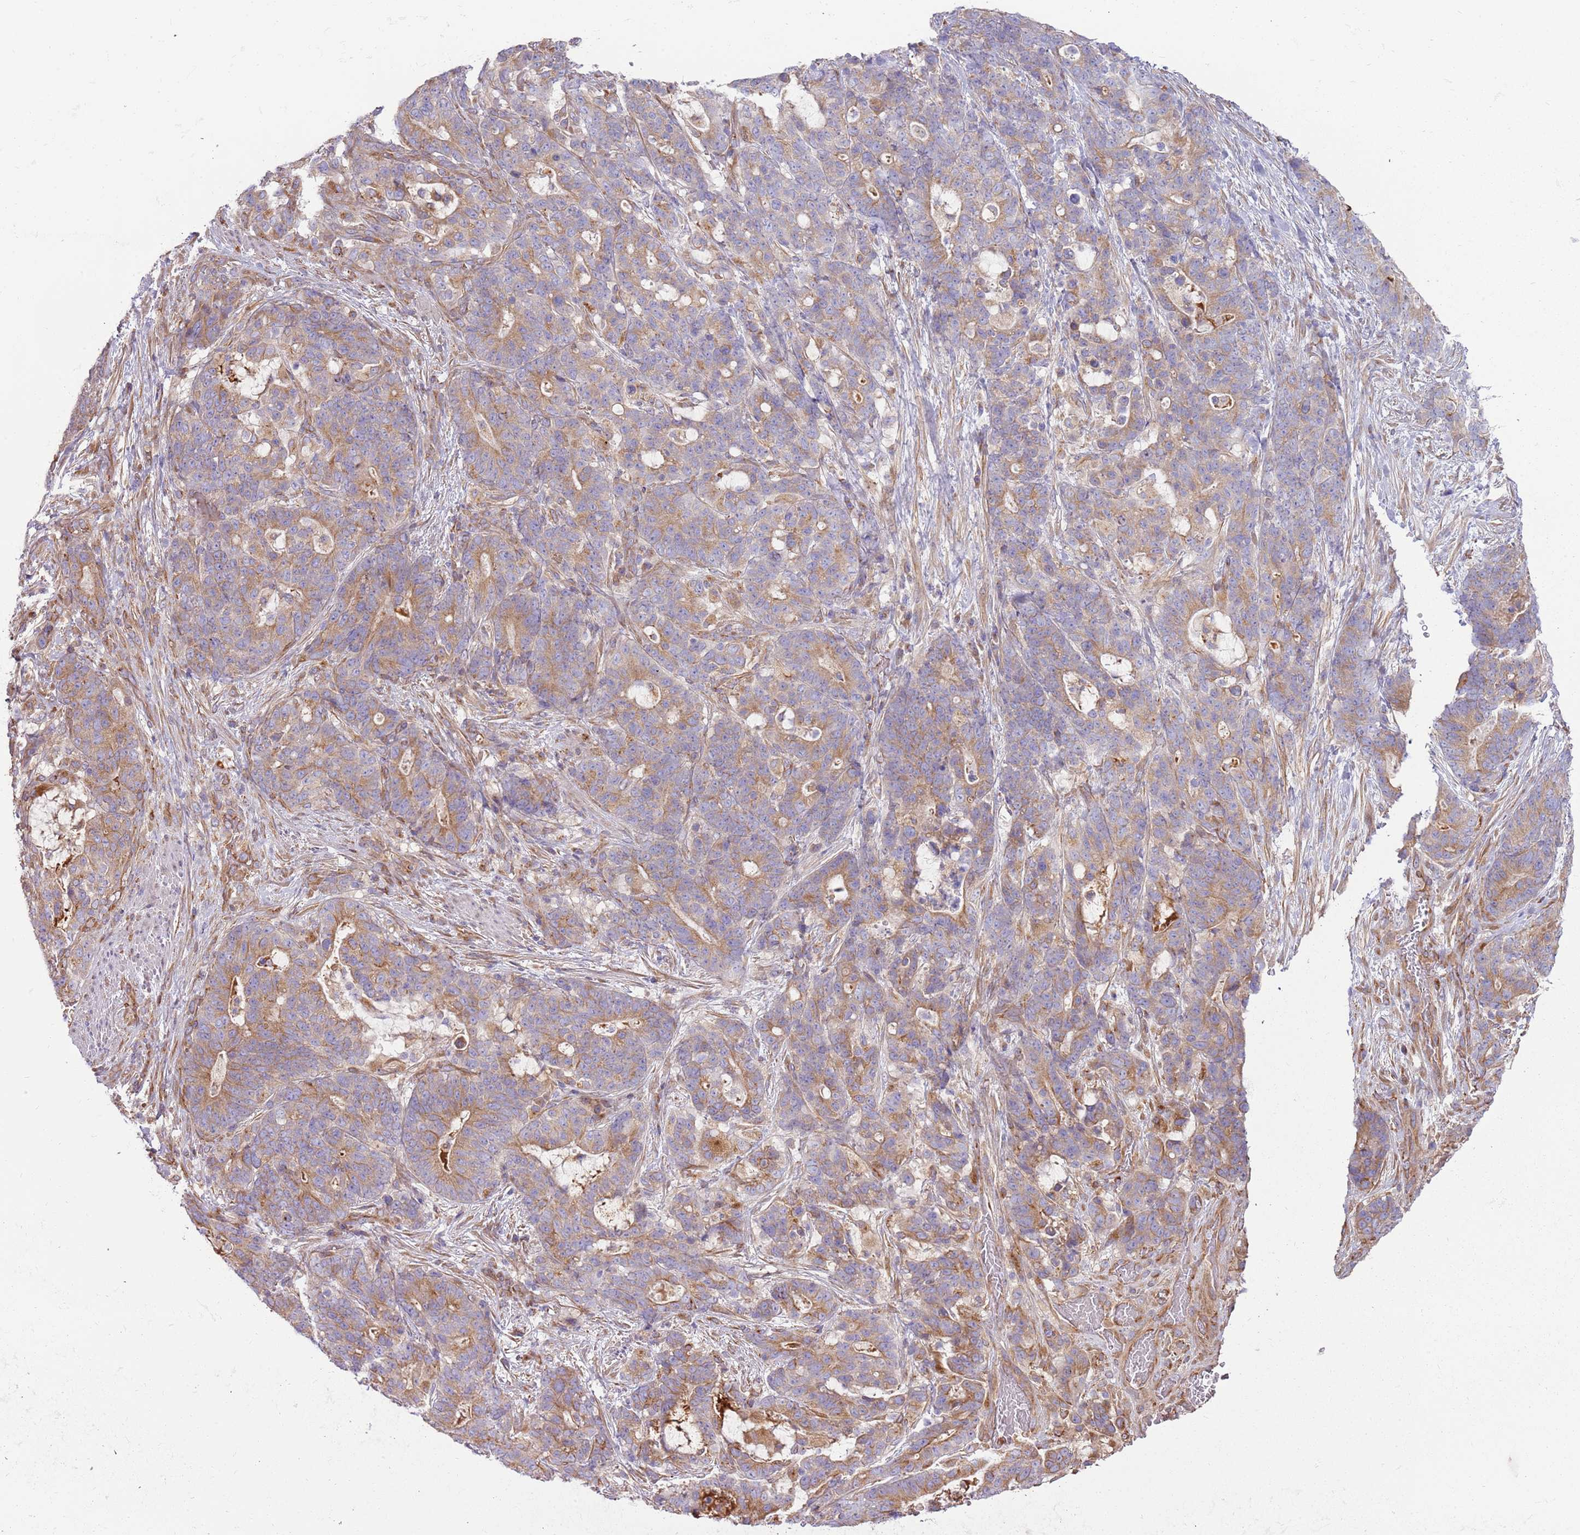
{"staining": {"intensity": "moderate", "quantity": ">75%", "location": "cytoplasmic/membranous"}, "tissue": "stomach cancer", "cell_type": "Tumor cells", "image_type": "cancer", "snomed": [{"axis": "morphology", "description": "Normal tissue, NOS"}, {"axis": "morphology", "description": "Adenocarcinoma, NOS"}, {"axis": "topography", "description": "Stomach"}], "caption": "Stomach cancer stained with a protein marker displays moderate staining in tumor cells.", "gene": "EMC1", "patient": {"sex": "female", "age": 64}}